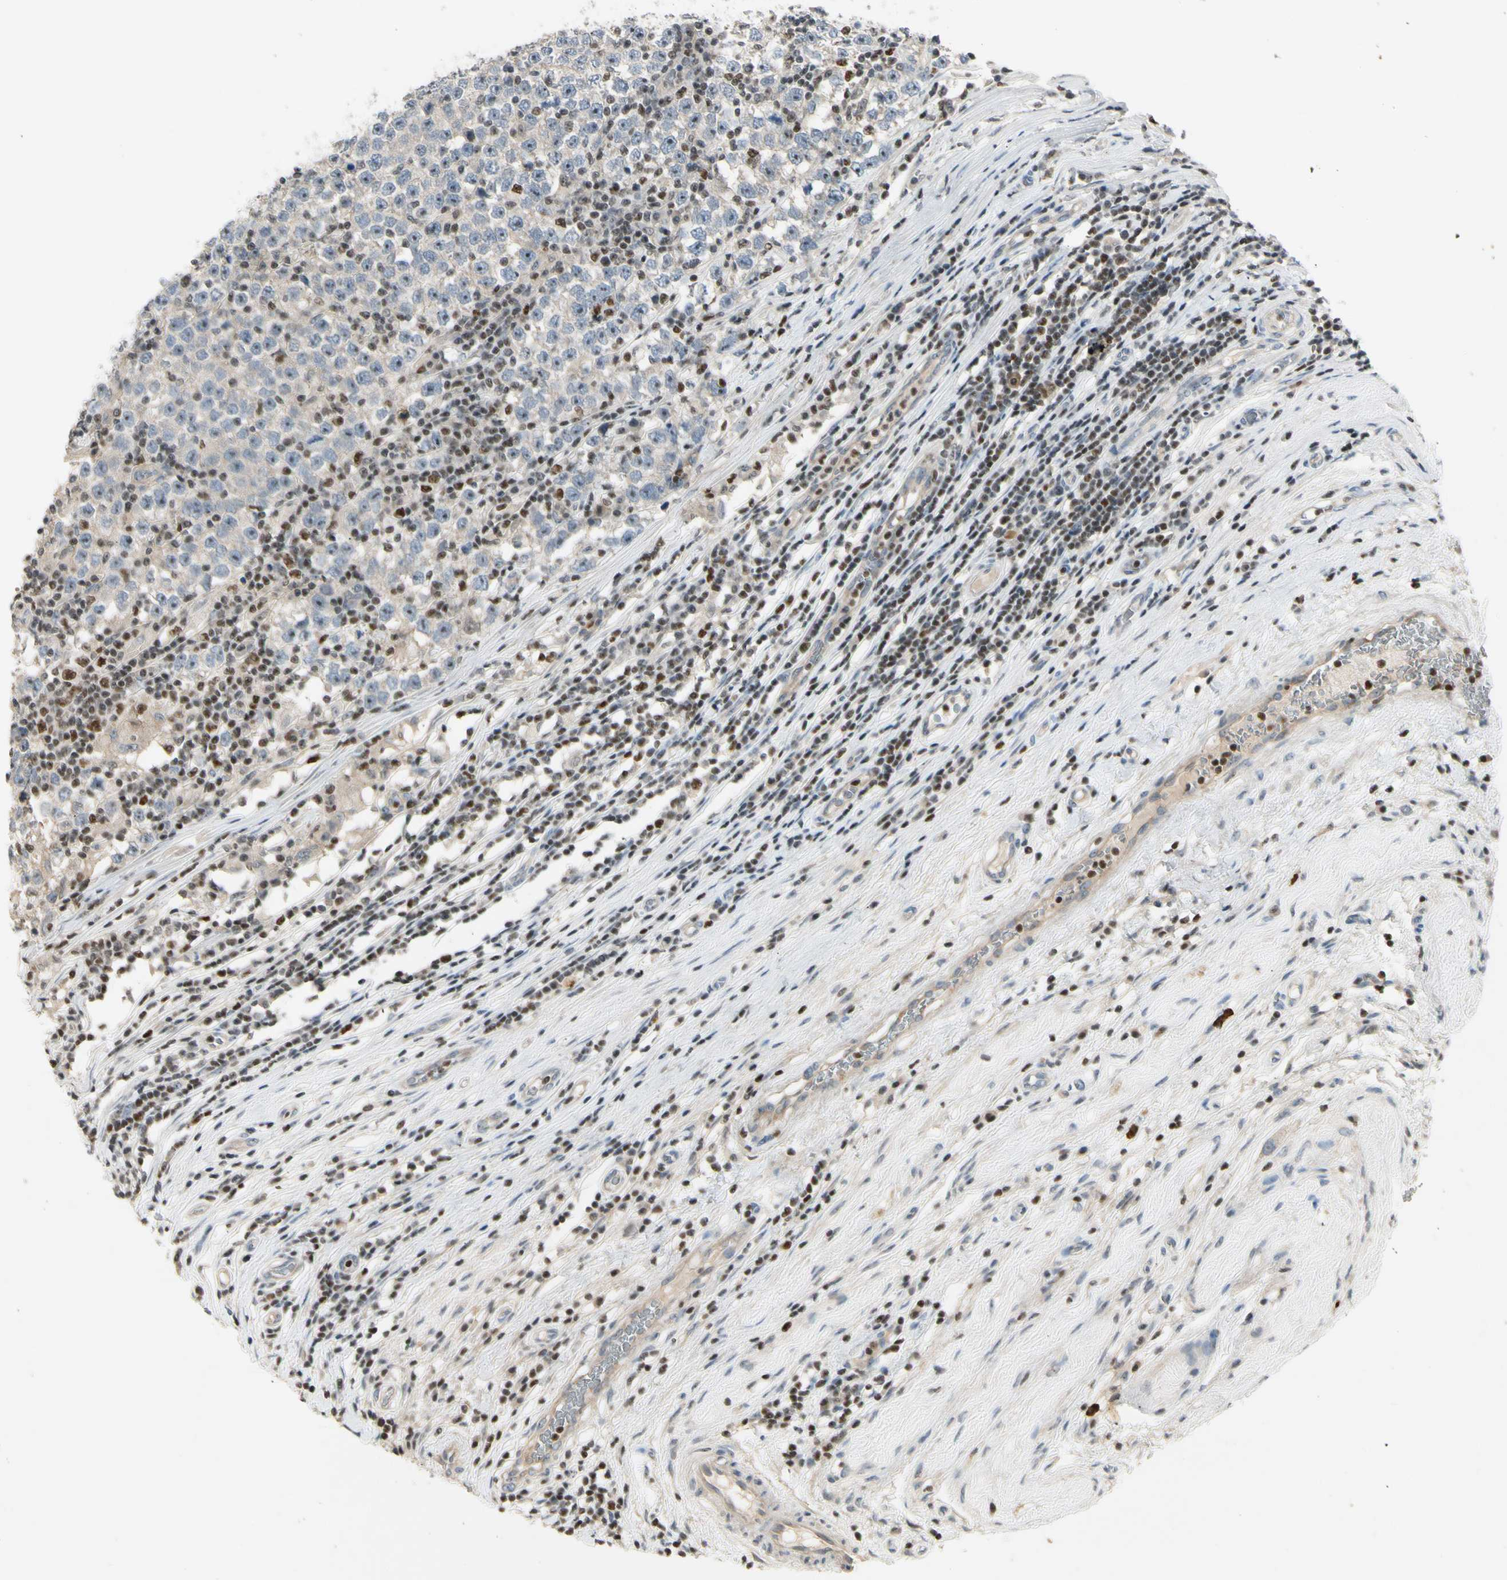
{"staining": {"intensity": "weak", "quantity": "25%-75%", "location": "cytoplasmic/membranous"}, "tissue": "testis cancer", "cell_type": "Tumor cells", "image_type": "cancer", "snomed": [{"axis": "morphology", "description": "Seminoma, NOS"}, {"axis": "topography", "description": "Testis"}], "caption": "An image of human testis cancer (seminoma) stained for a protein reveals weak cytoplasmic/membranous brown staining in tumor cells.", "gene": "NFYA", "patient": {"sex": "male", "age": 43}}